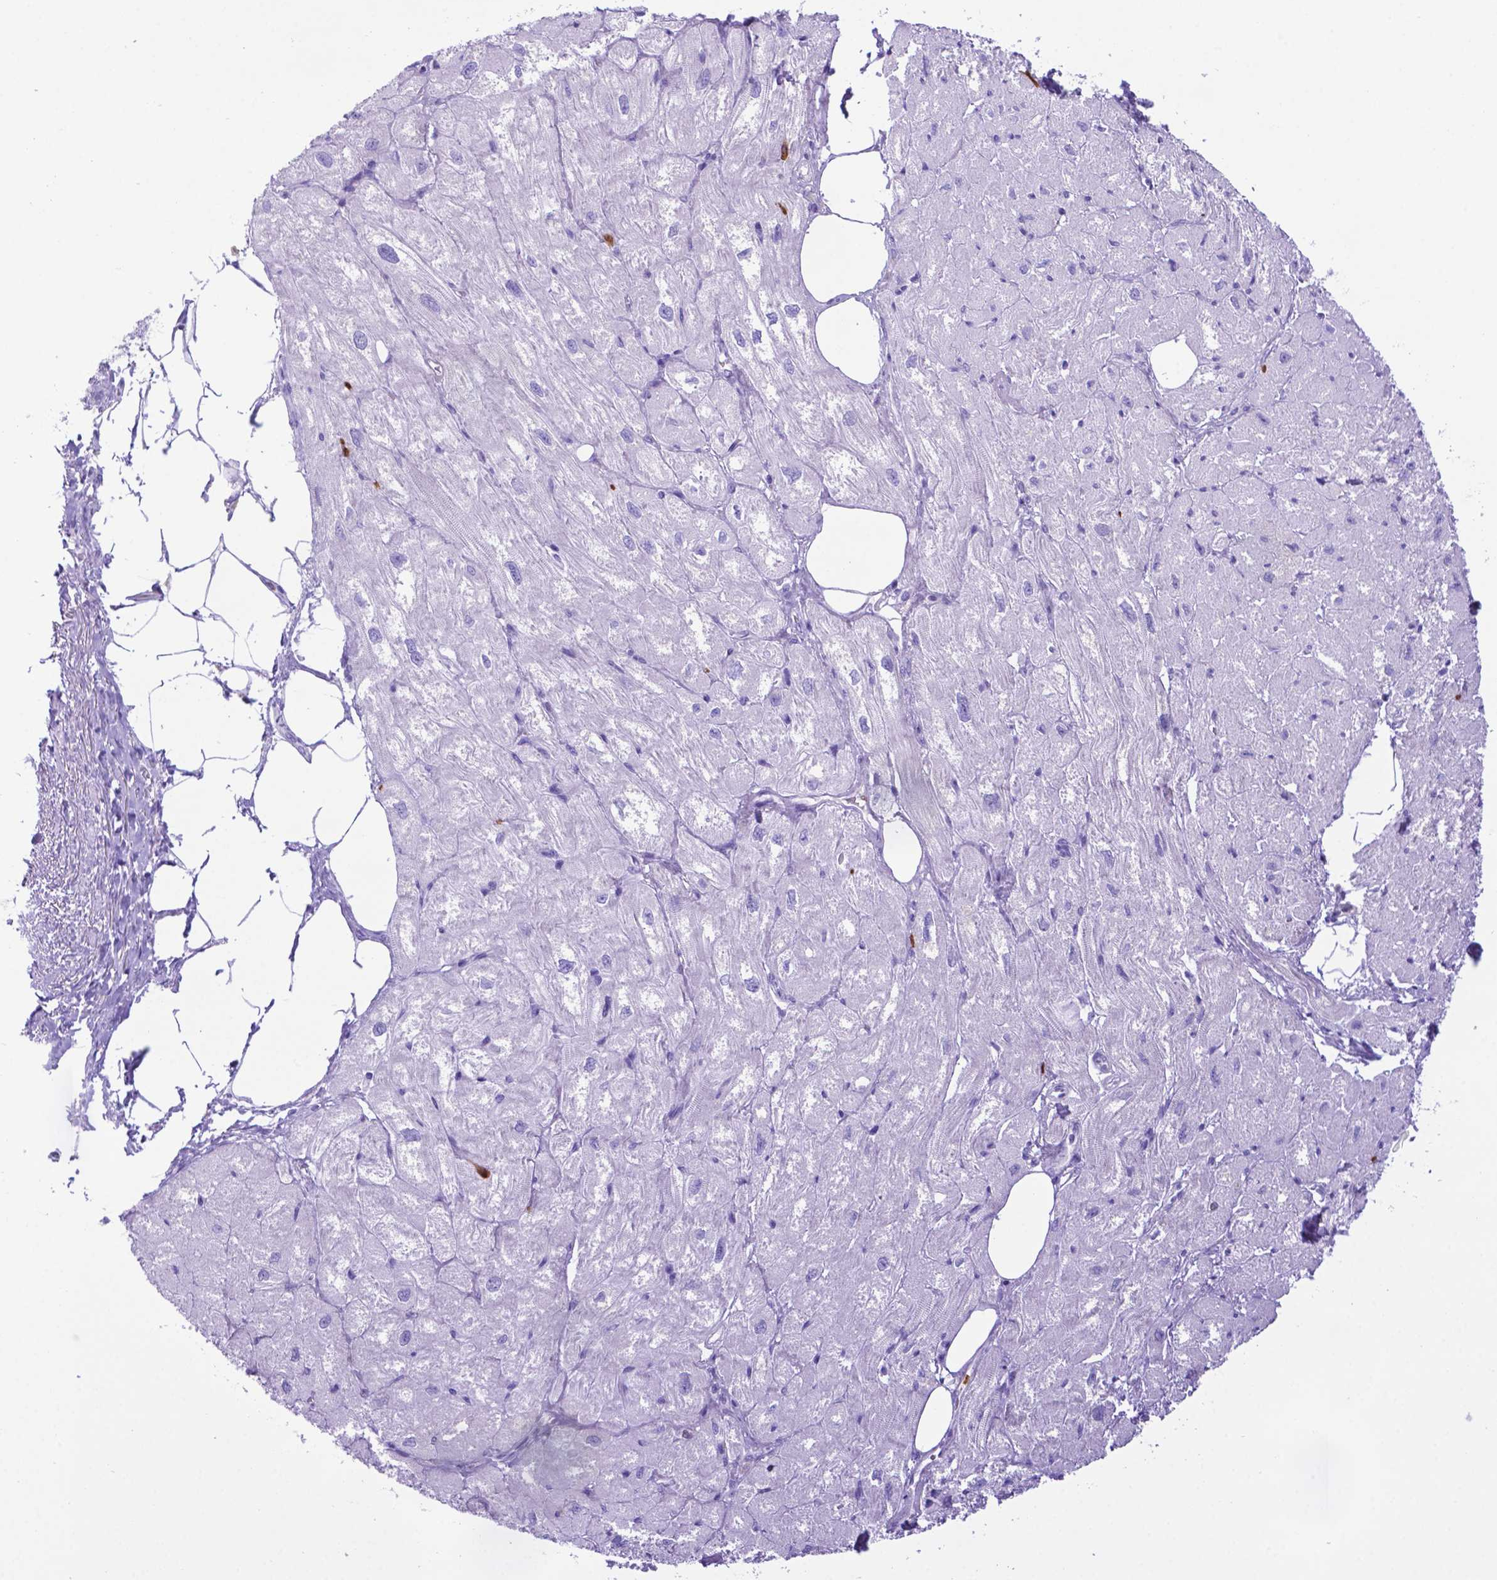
{"staining": {"intensity": "negative", "quantity": "none", "location": "none"}, "tissue": "heart muscle", "cell_type": "Cardiomyocytes", "image_type": "normal", "snomed": [{"axis": "morphology", "description": "Normal tissue, NOS"}, {"axis": "topography", "description": "Heart"}], "caption": "The immunohistochemistry (IHC) image has no significant positivity in cardiomyocytes of heart muscle. (DAB IHC with hematoxylin counter stain).", "gene": "LZTR1", "patient": {"sex": "female", "age": 62}}